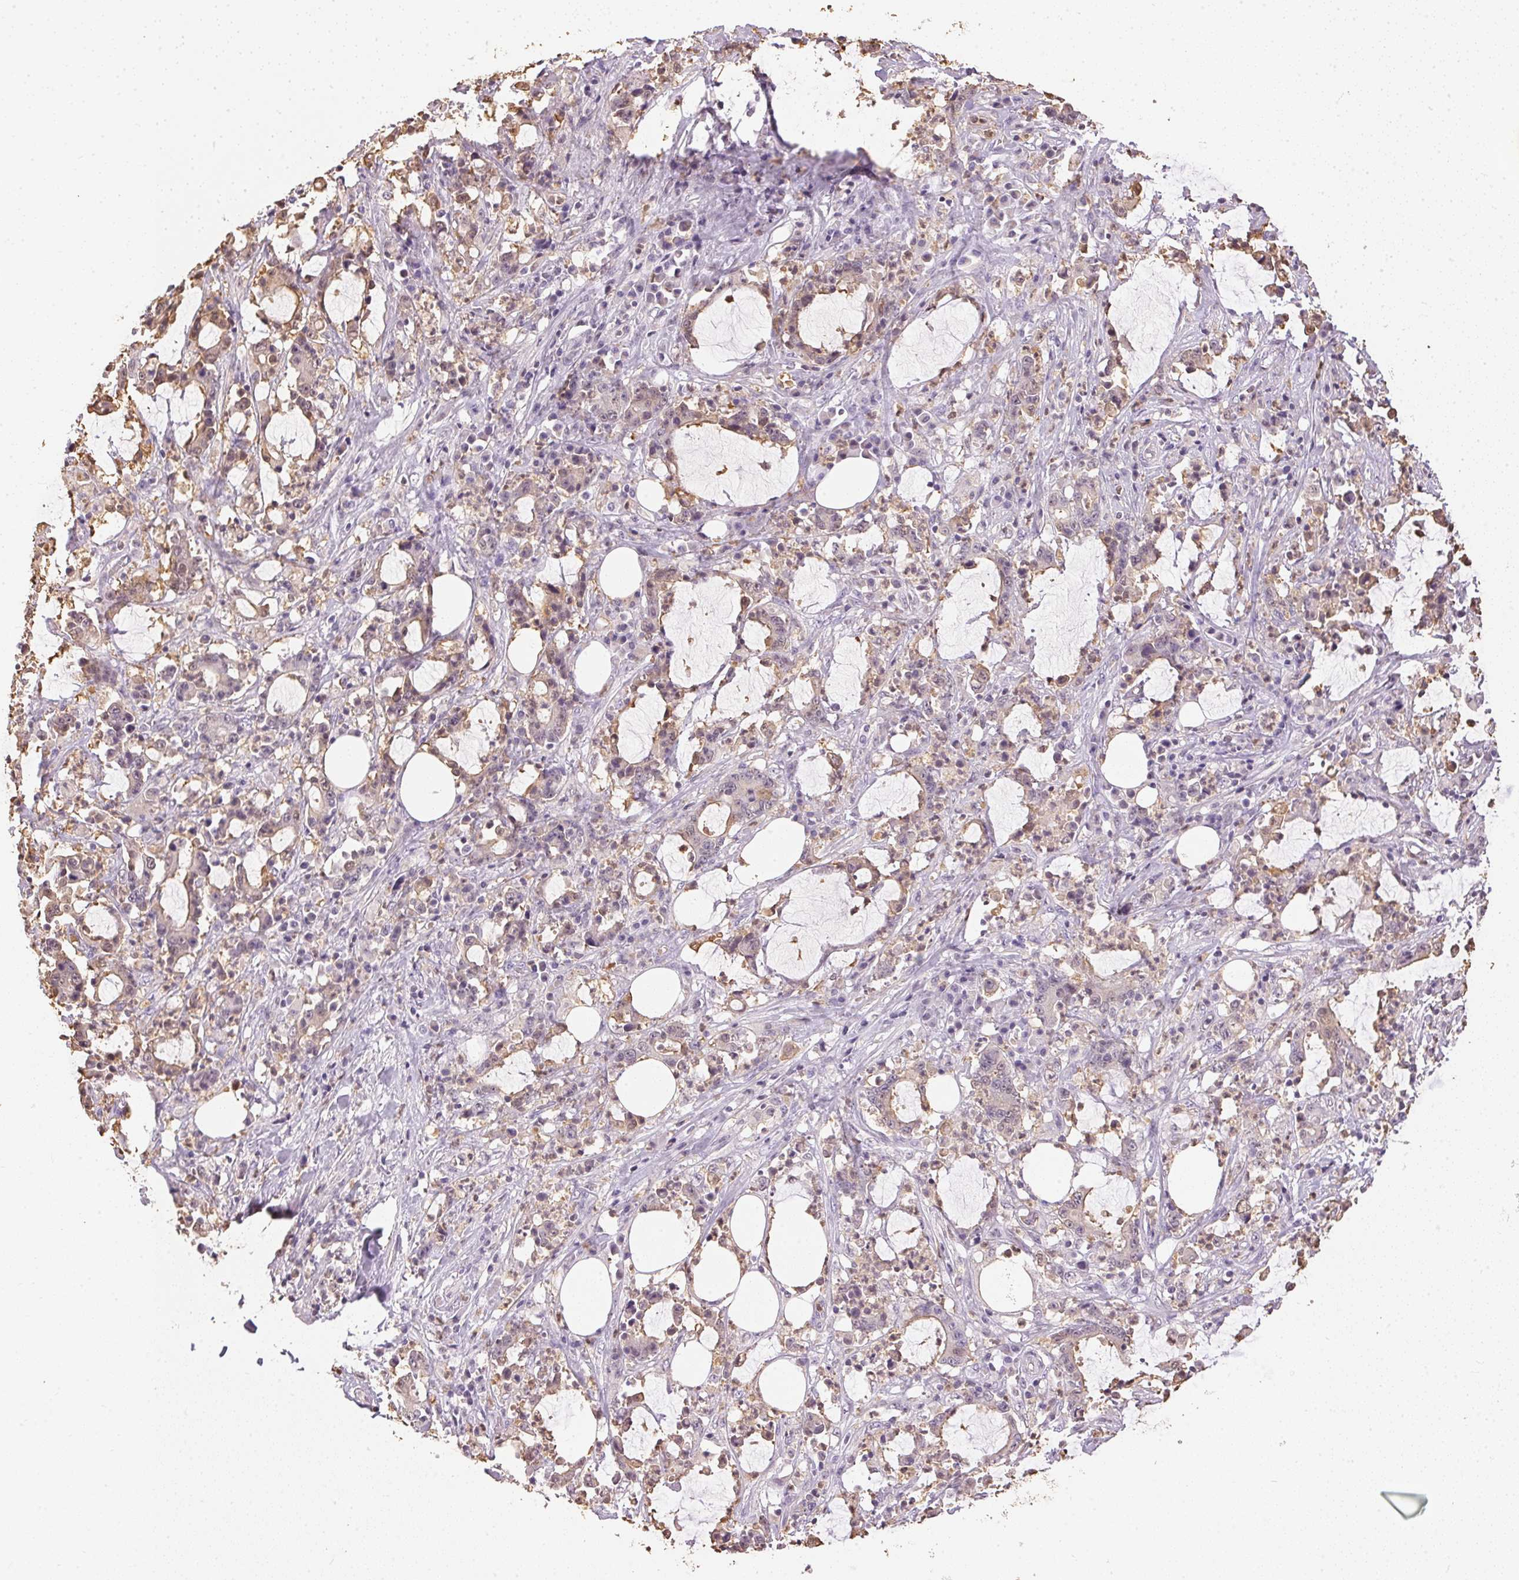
{"staining": {"intensity": "weak", "quantity": "<25%", "location": "cytoplasmic/membranous,nuclear"}, "tissue": "stomach cancer", "cell_type": "Tumor cells", "image_type": "cancer", "snomed": [{"axis": "morphology", "description": "Adenocarcinoma, NOS"}, {"axis": "topography", "description": "Stomach, upper"}], "caption": "Histopathology image shows no significant protein staining in tumor cells of stomach cancer (adenocarcinoma). (Immunohistochemistry, brightfield microscopy, high magnification).", "gene": "S100A3", "patient": {"sex": "male", "age": 68}}